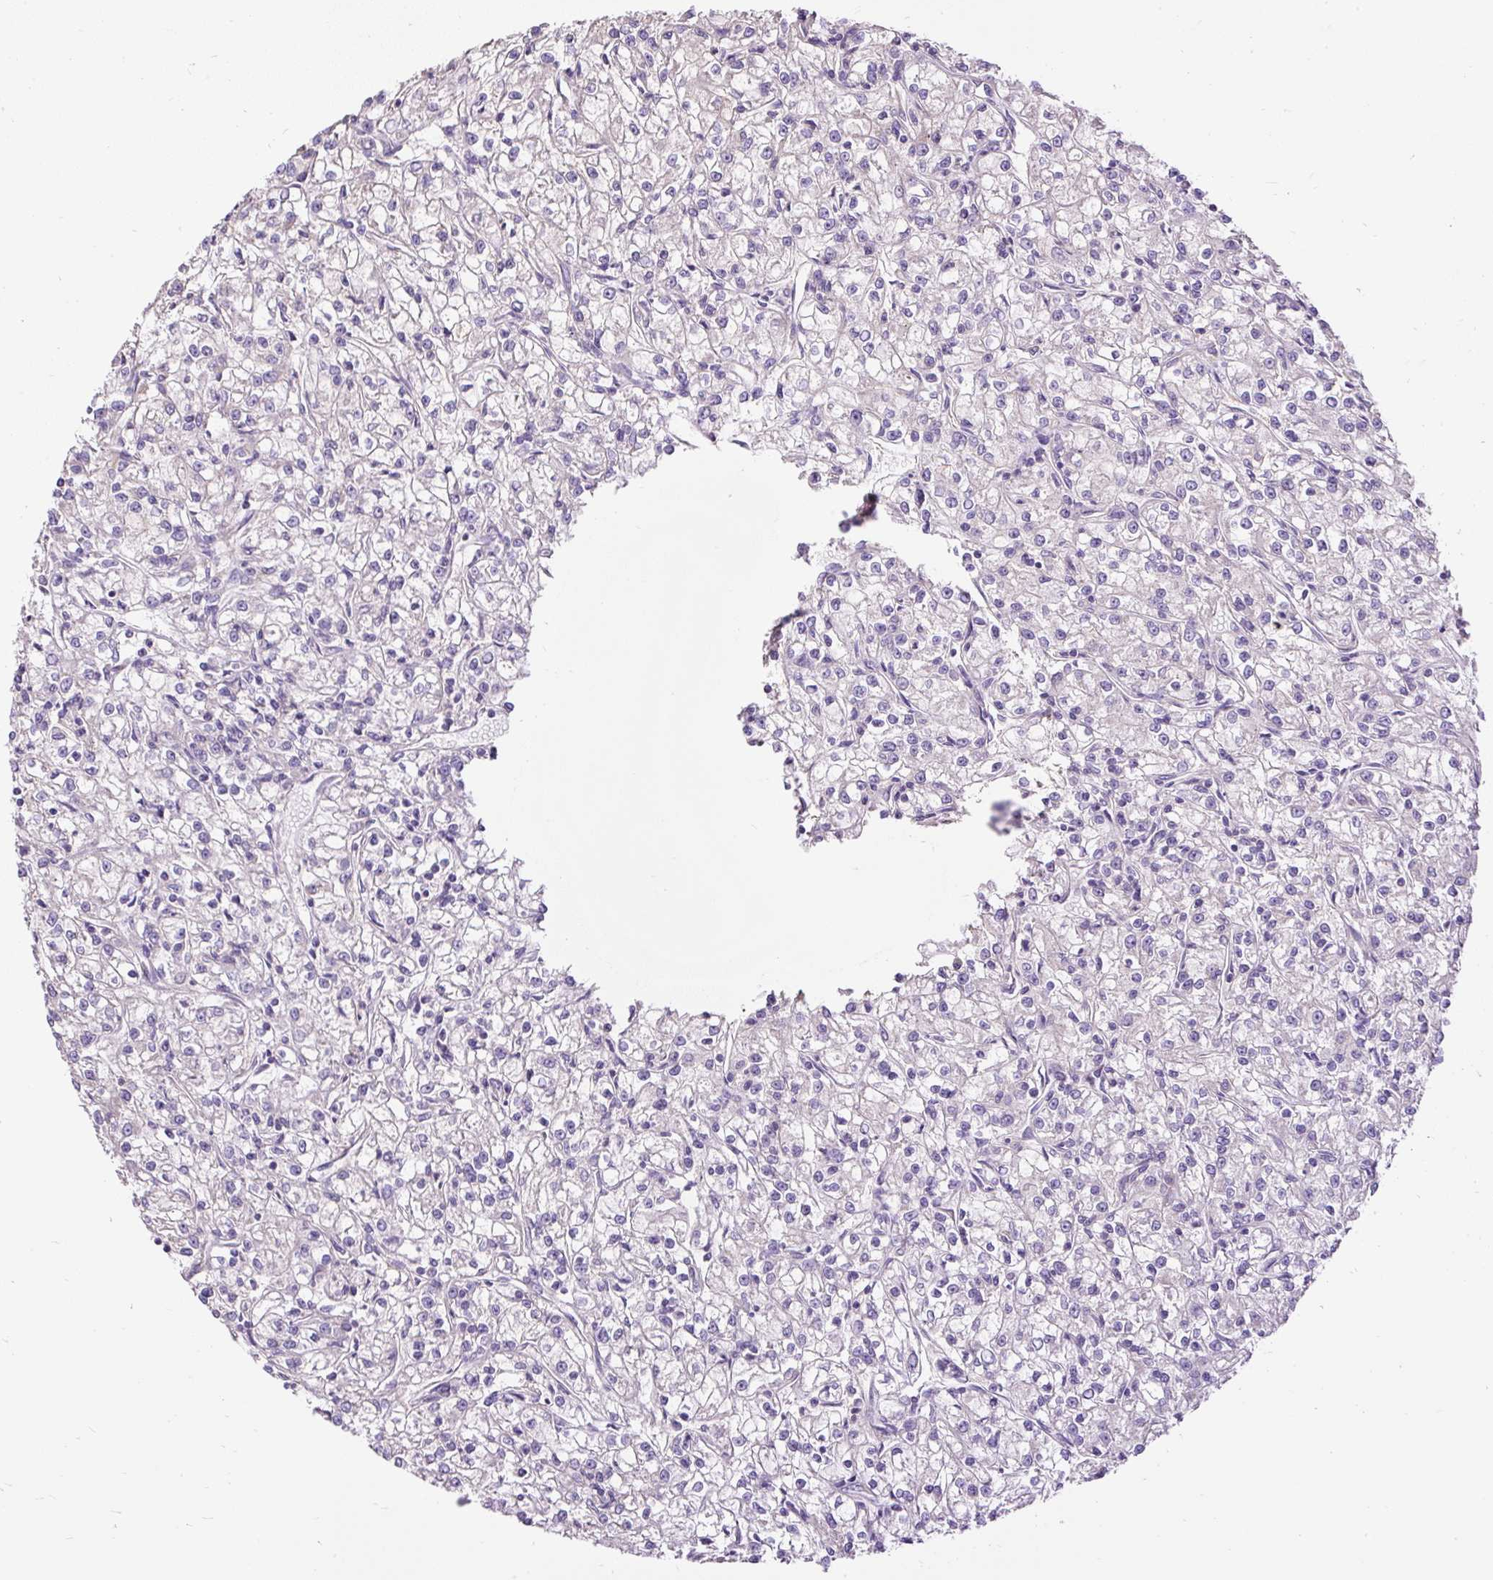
{"staining": {"intensity": "negative", "quantity": "none", "location": "none"}, "tissue": "renal cancer", "cell_type": "Tumor cells", "image_type": "cancer", "snomed": [{"axis": "morphology", "description": "Adenocarcinoma, NOS"}, {"axis": "topography", "description": "Kidney"}], "caption": "Immunohistochemistry (IHC) image of neoplastic tissue: renal cancer stained with DAB displays no significant protein expression in tumor cells.", "gene": "PDIA2", "patient": {"sex": "female", "age": 59}}